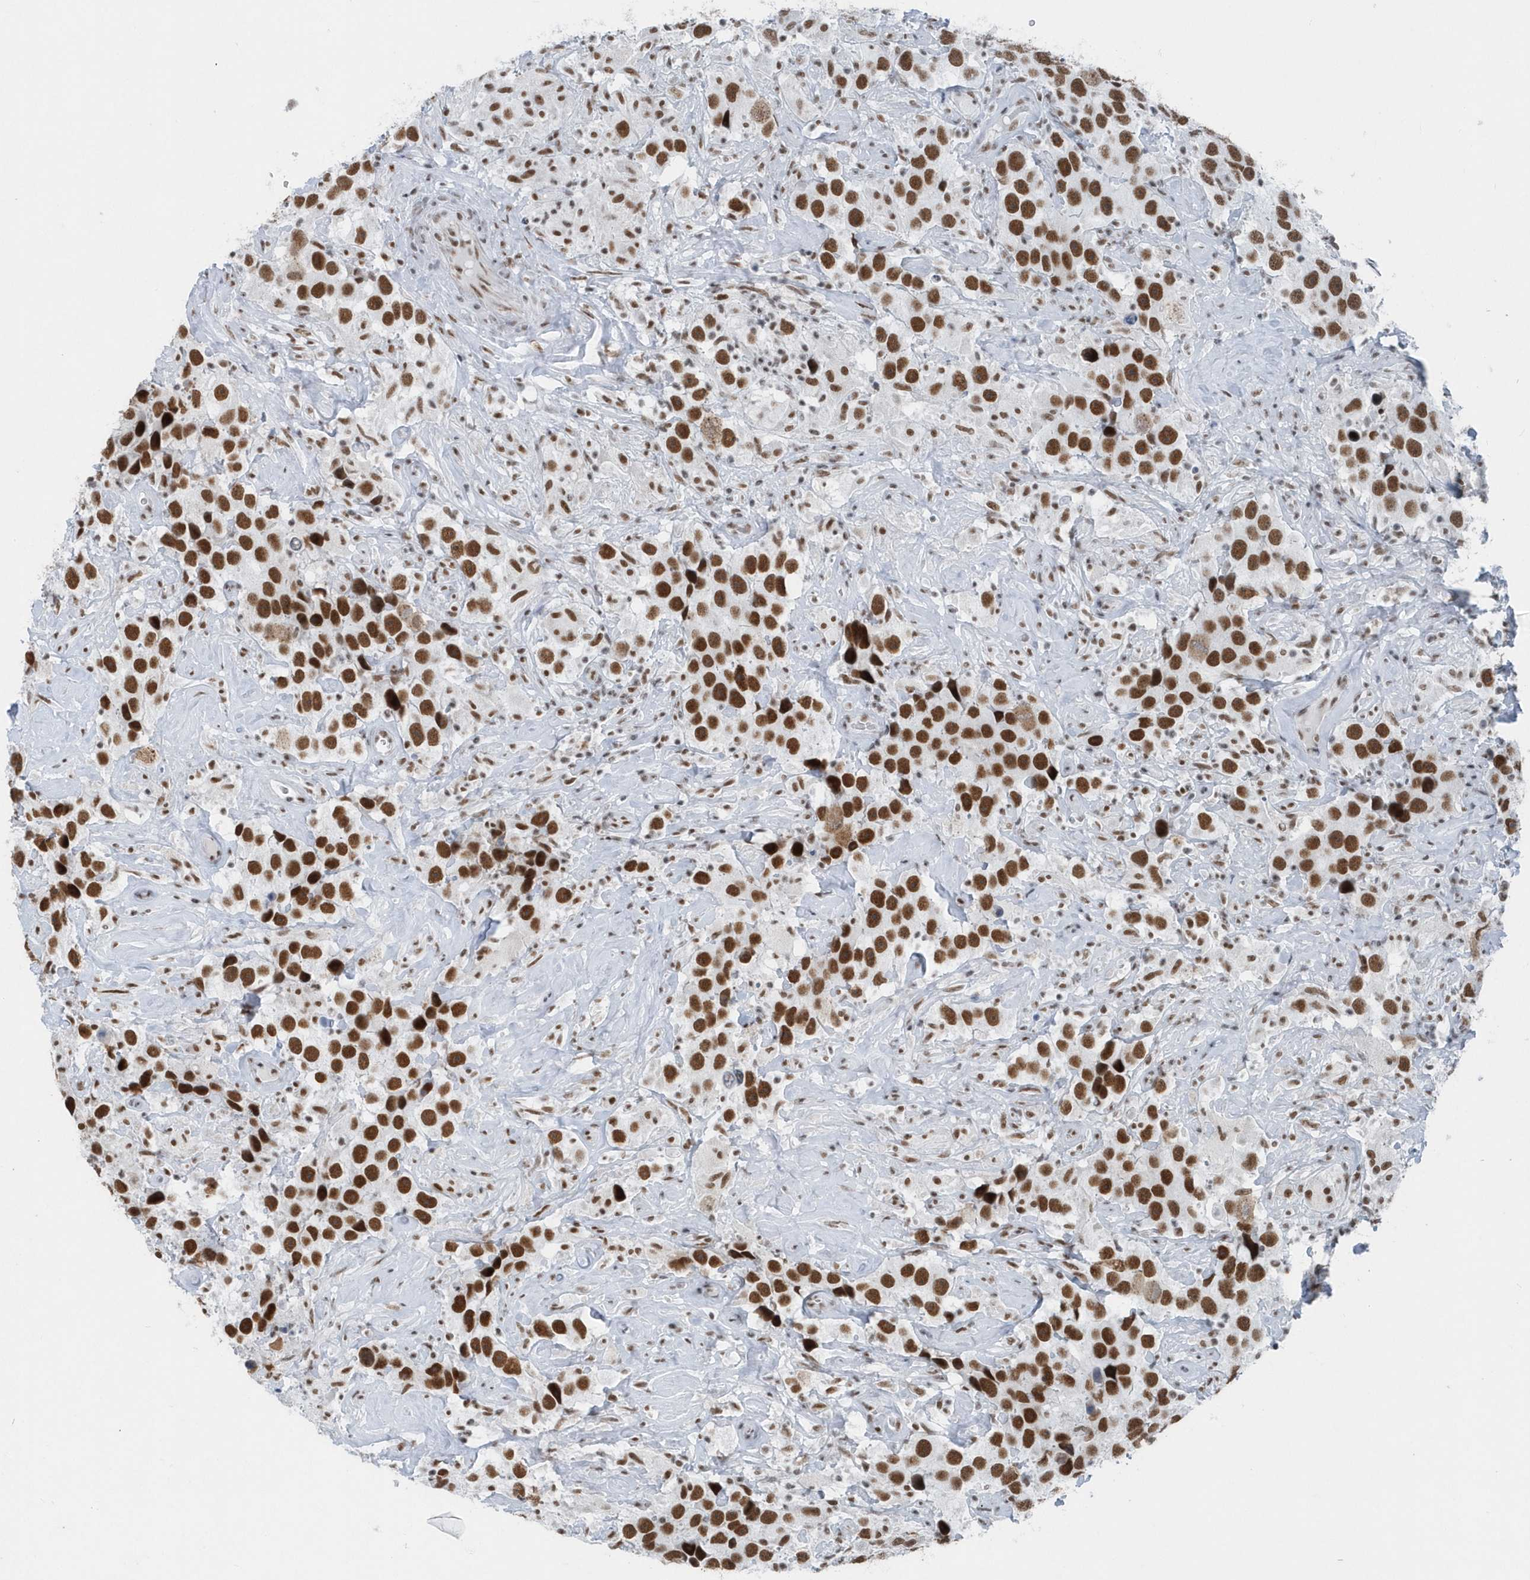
{"staining": {"intensity": "strong", "quantity": ">75%", "location": "nuclear"}, "tissue": "testis cancer", "cell_type": "Tumor cells", "image_type": "cancer", "snomed": [{"axis": "morphology", "description": "Seminoma, NOS"}, {"axis": "topography", "description": "Testis"}], "caption": "DAB immunohistochemical staining of human testis seminoma demonstrates strong nuclear protein staining in approximately >75% of tumor cells. (DAB = brown stain, brightfield microscopy at high magnification).", "gene": "FIP1L1", "patient": {"sex": "male", "age": 49}}